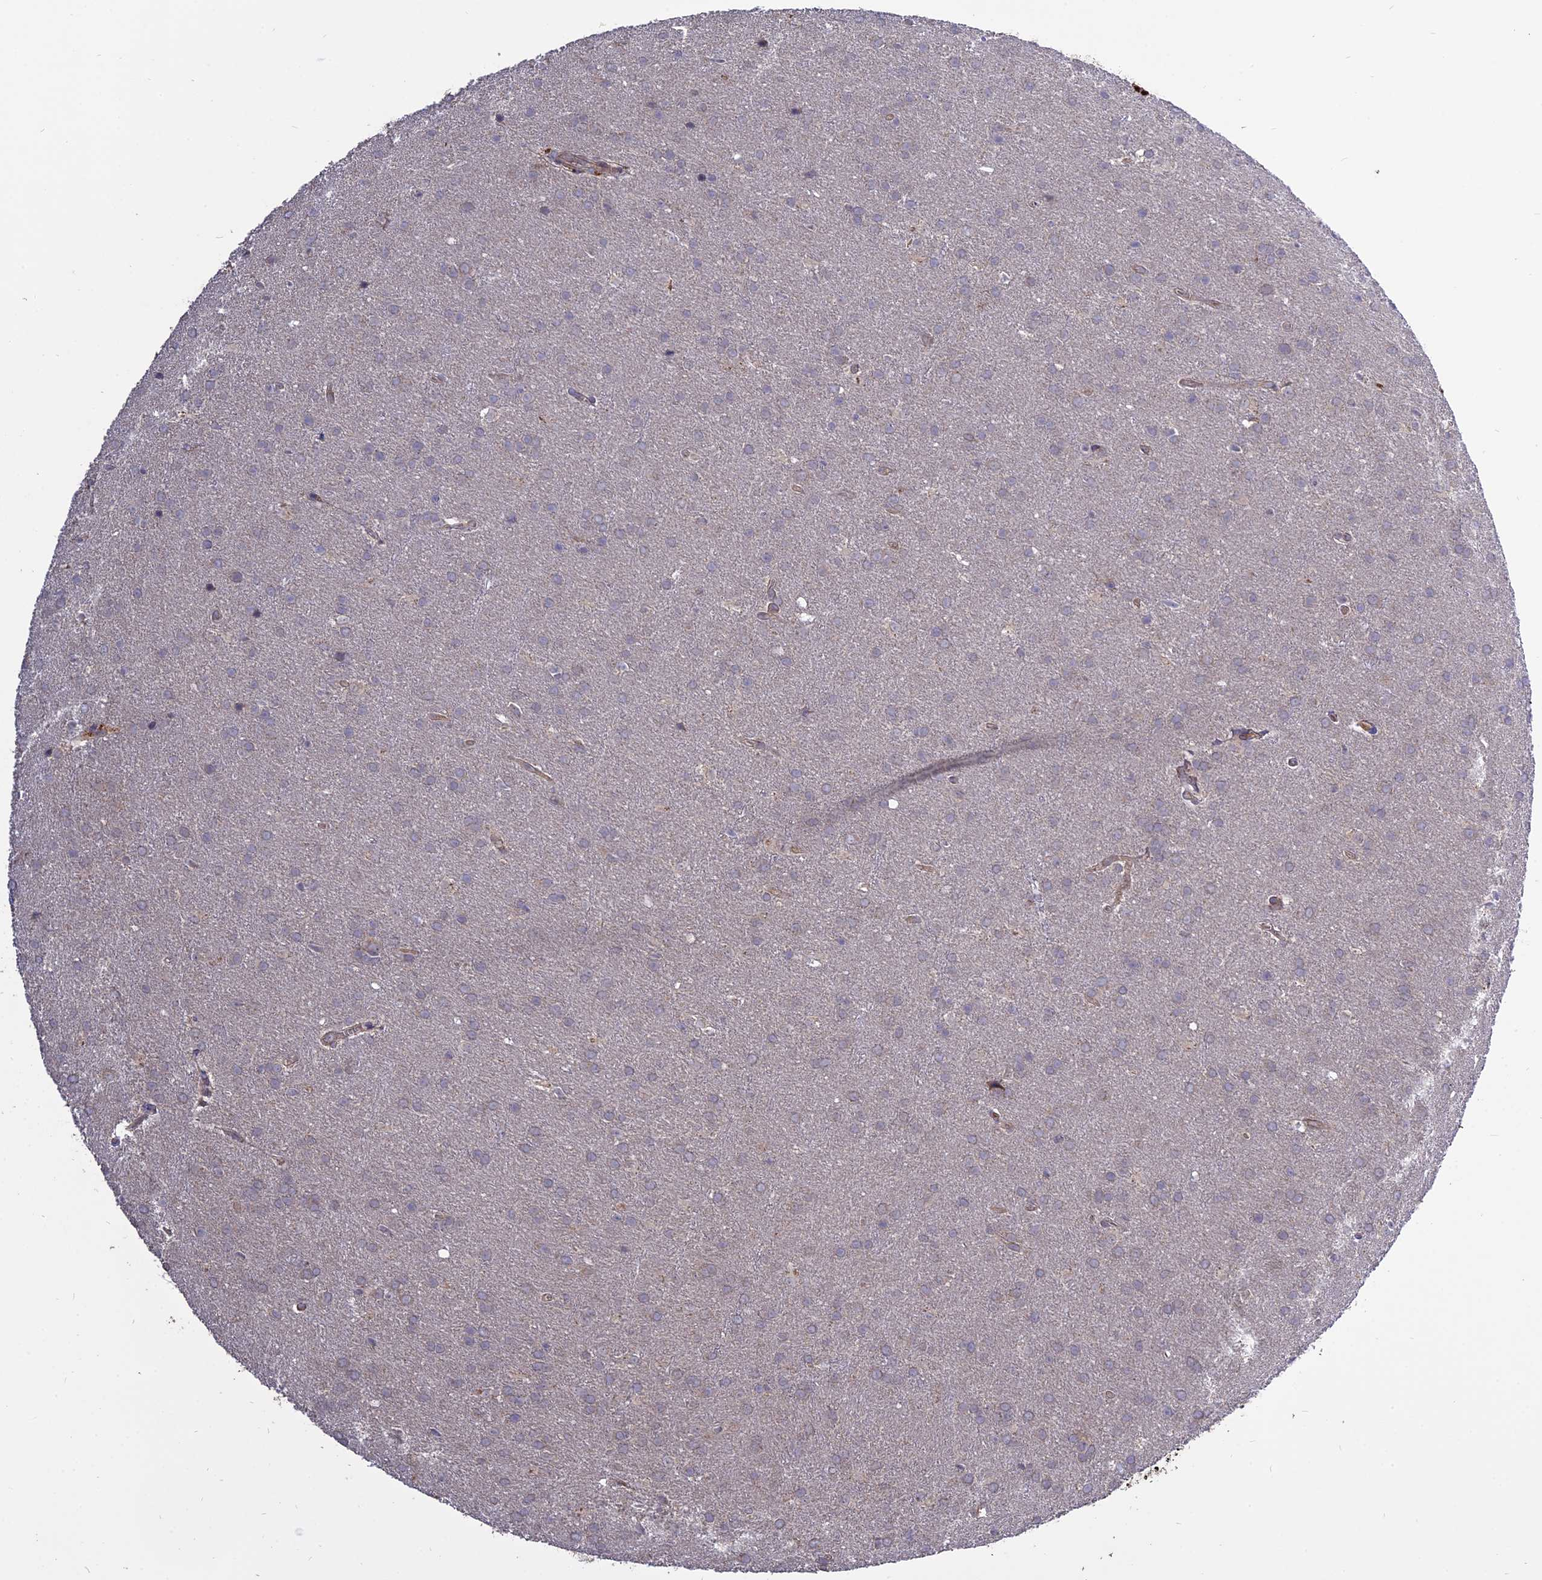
{"staining": {"intensity": "negative", "quantity": "none", "location": "none"}, "tissue": "glioma", "cell_type": "Tumor cells", "image_type": "cancer", "snomed": [{"axis": "morphology", "description": "Glioma, malignant, Low grade"}, {"axis": "topography", "description": "Brain"}], "caption": "Protein analysis of glioma reveals no significant expression in tumor cells.", "gene": "PPIC", "patient": {"sex": "female", "age": 32}}